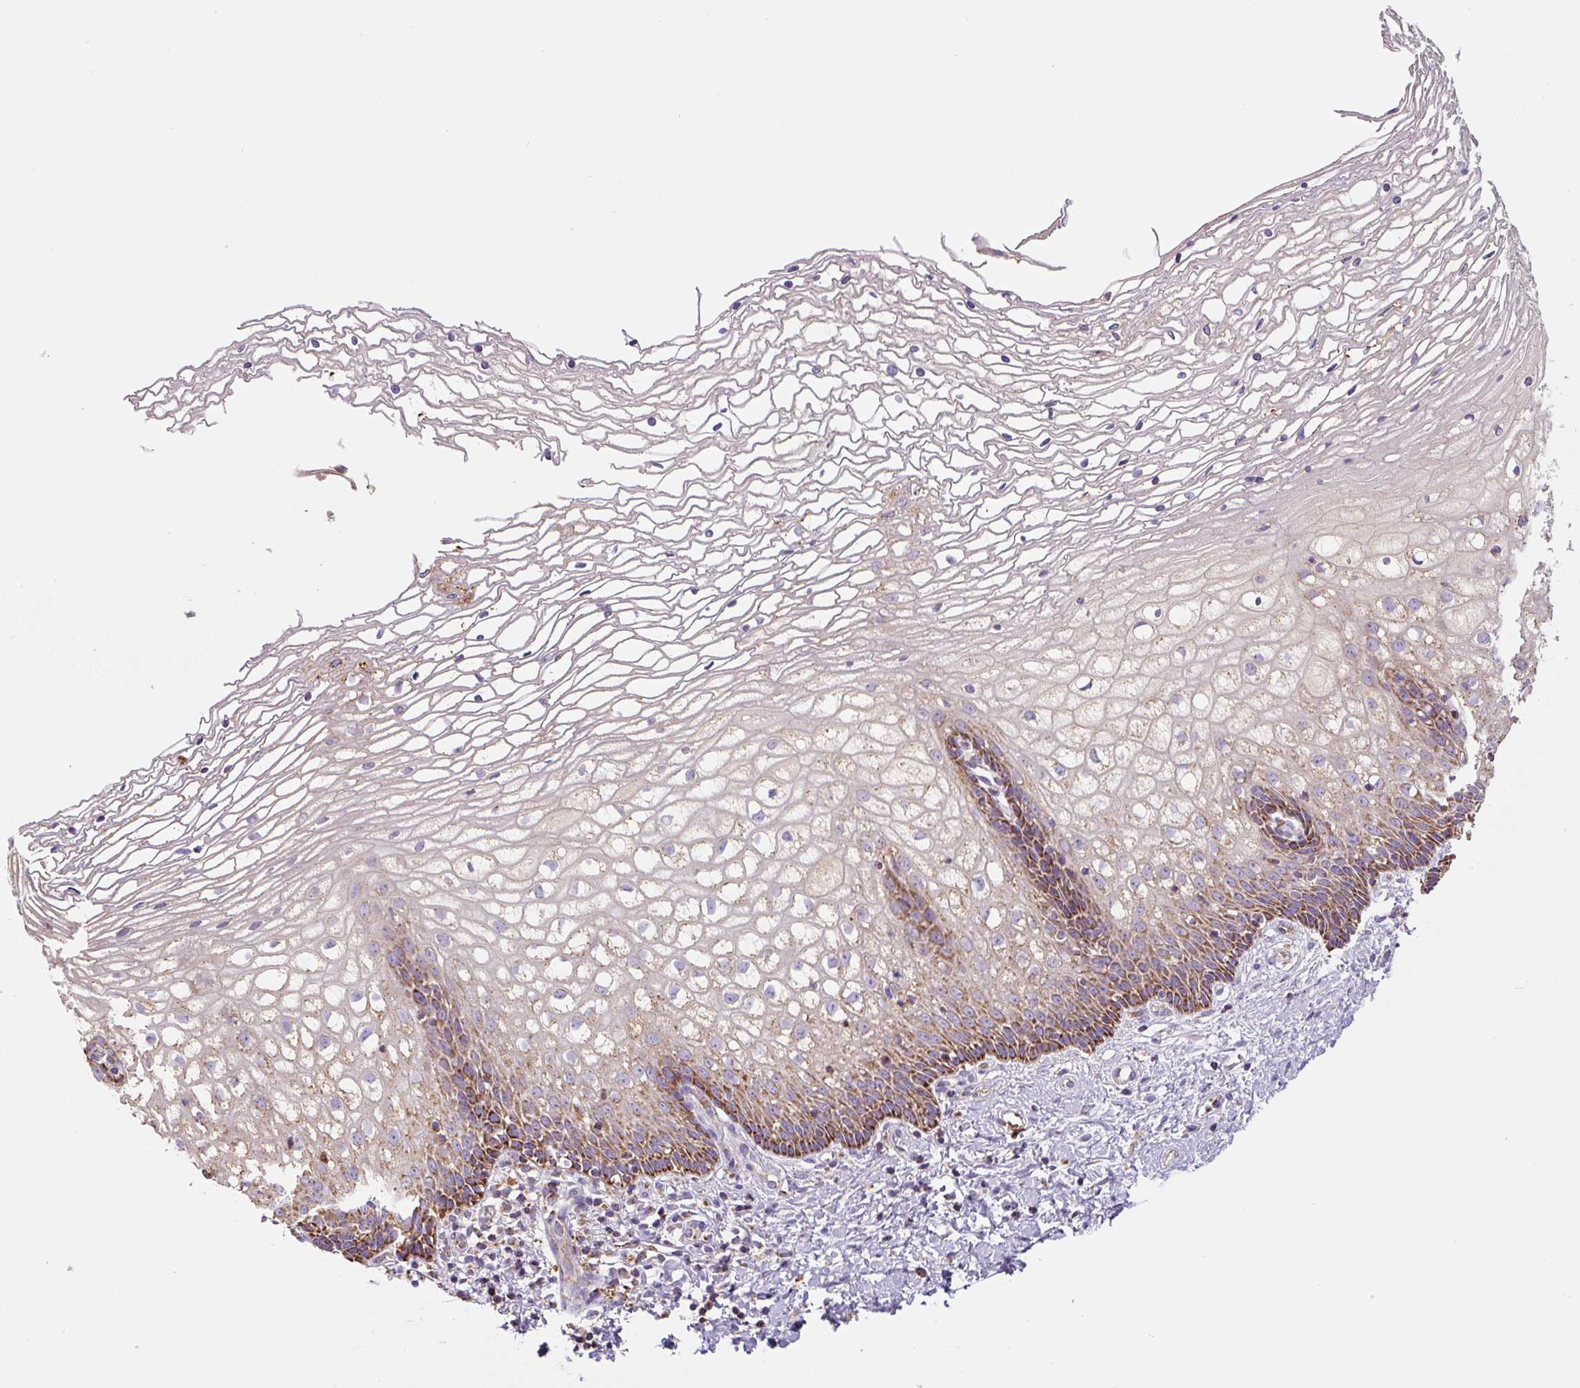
{"staining": {"intensity": "strong", "quantity": ">75%", "location": "cytoplasmic/membranous"}, "tissue": "cervix", "cell_type": "Glandular cells", "image_type": "normal", "snomed": [{"axis": "morphology", "description": "Normal tissue, NOS"}, {"axis": "topography", "description": "Cervix"}], "caption": "Protein staining of normal cervix reveals strong cytoplasmic/membranous staining in approximately >75% of glandular cells. The staining is performed using DAB brown chromogen to label protein expression. The nuclei are counter-stained blue using hematoxylin.", "gene": "MT", "patient": {"sex": "female", "age": 36}}